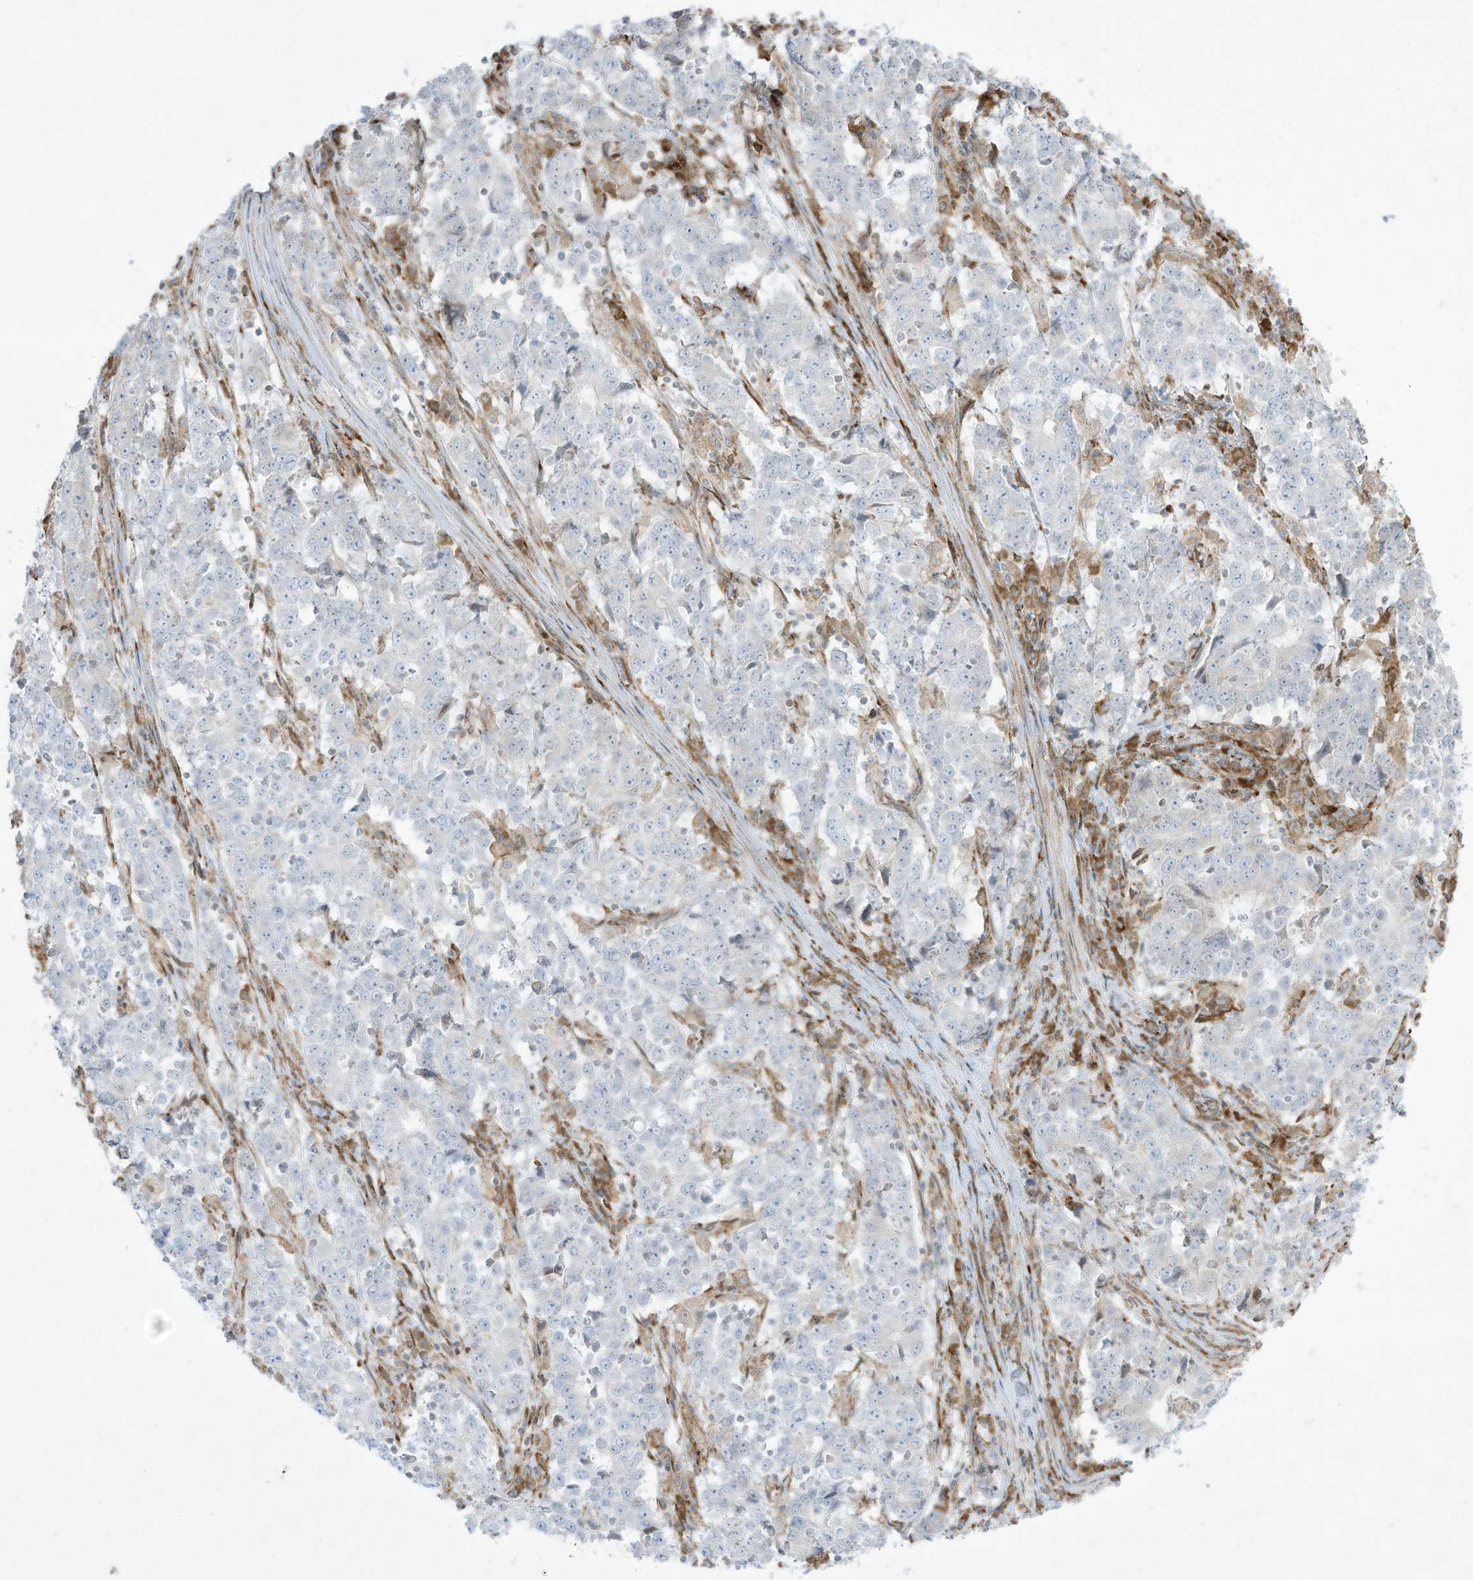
{"staining": {"intensity": "negative", "quantity": "none", "location": "none"}, "tissue": "stomach cancer", "cell_type": "Tumor cells", "image_type": "cancer", "snomed": [{"axis": "morphology", "description": "Adenocarcinoma, NOS"}, {"axis": "topography", "description": "Stomach"}], "caption": "Micrograph shows no significant protein staining in tumor cells of stomach cancer.", "gene": "PTK6", "patient": {"sex": "male", "age": 59}}